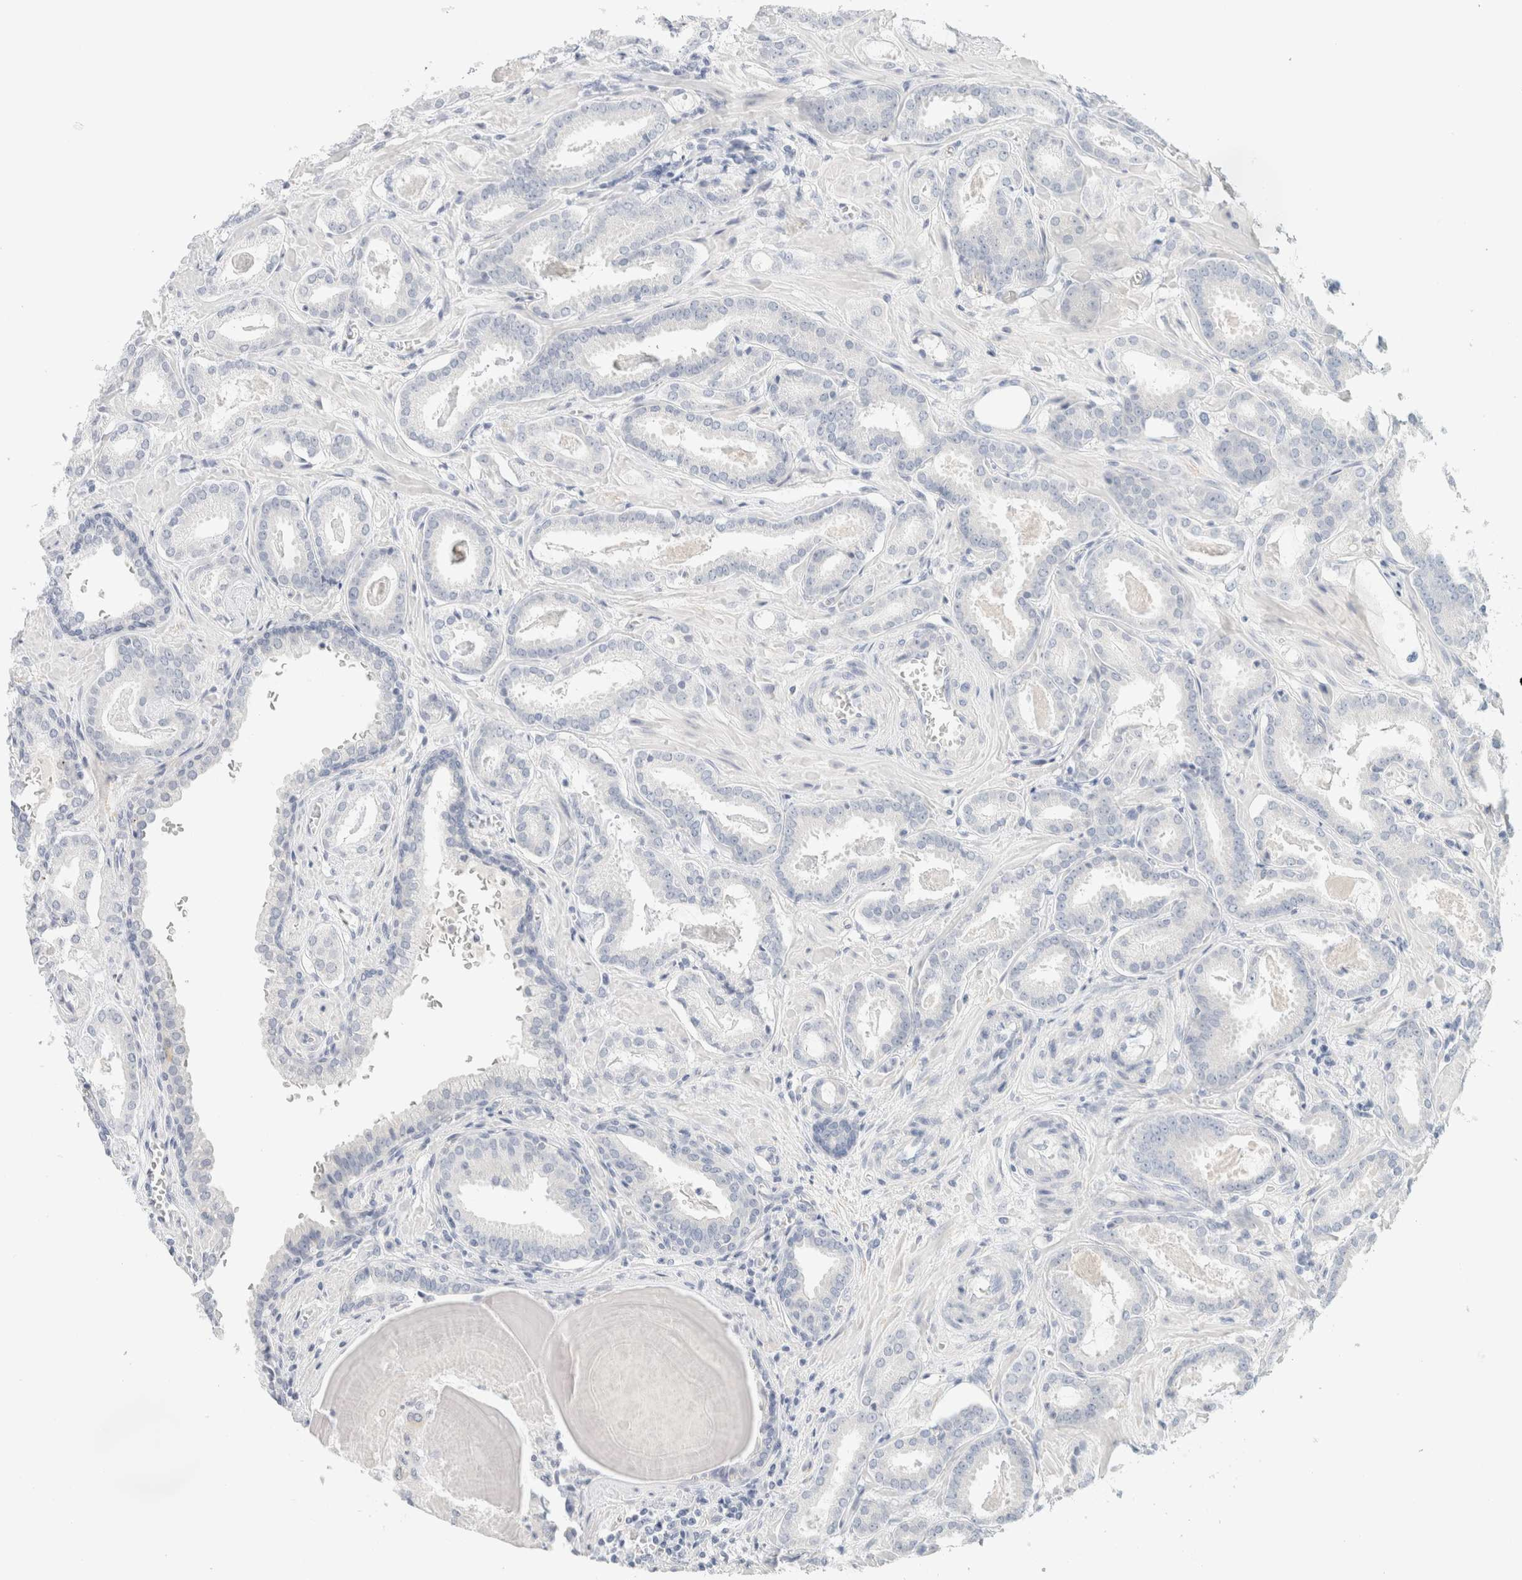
{"staining": {"intensity": "negative", "quantity": "none", "location": "none"}, "tissue": "prostate cancer", "cell_type": "Tumor cells", "image_type": "cancer", "snomed": [{"axis": "morphology", "description": "Adenocarcinoma, Low grade"}, {"axis": "topography", "description": "Prostate"}], "caption": "Protein analysis of adenocarcinoma (low-grade) (prostate) displays no significant expression in tumor cells.", "gene": "HEXD", "patient": {"sex": "male", "age": 53}}